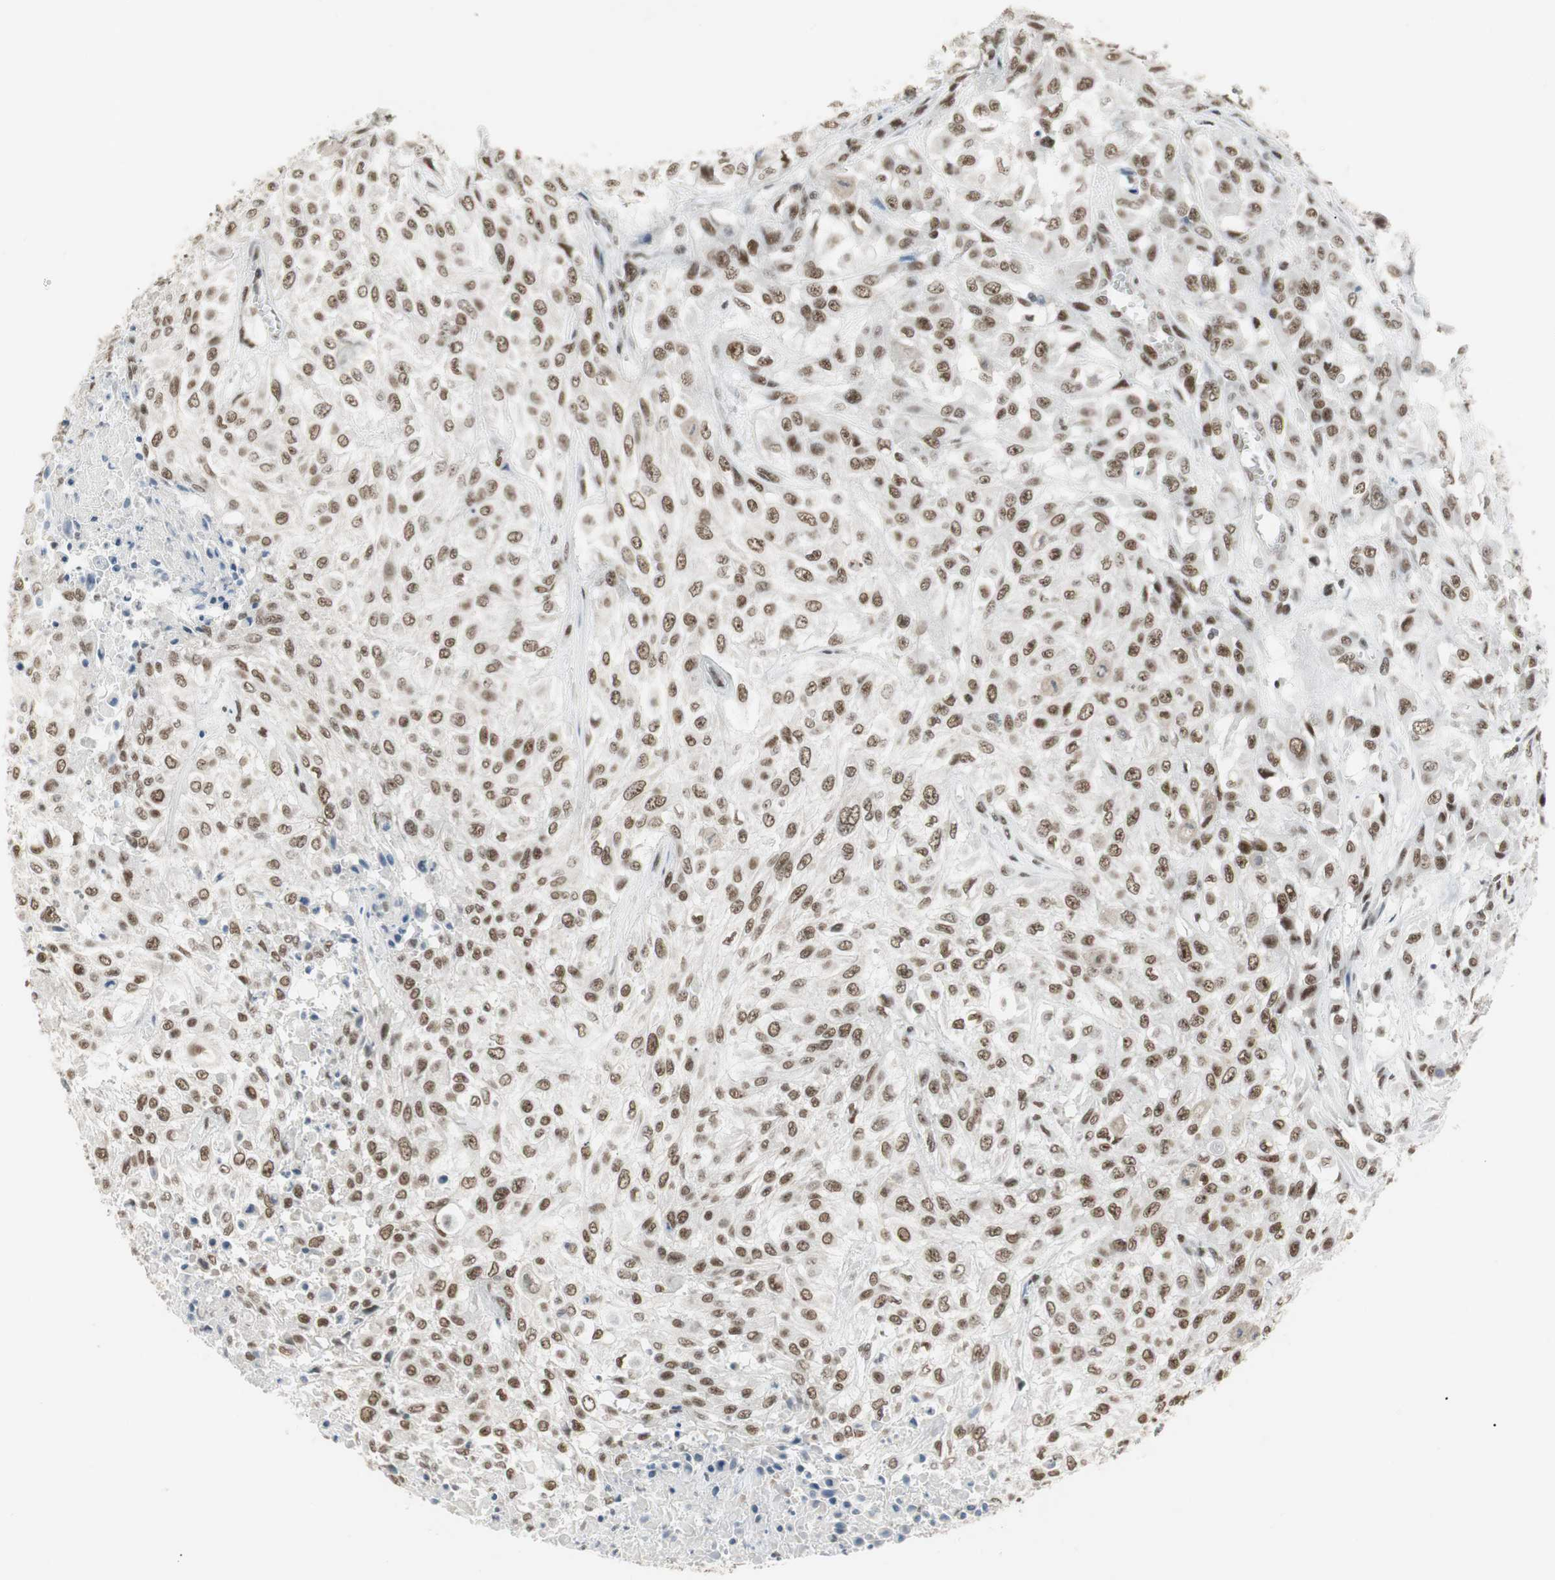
{"staining": {"intensity": "strong", "quantity": ">75%", "location": "nuclear"}, "tissue": "urothelial cancer", "cell_type": "Tumor cells", "image_type": "cancer", "snomed": [{"axis": "morphology", "description": "Urothelial carcinoma, High grade"}, {"axis": "topography", "description": "Urinary bladder"}], "caption": "IHC (DAB (3,3'-diaminobenzidine)) staining of human urothelial cancer demonstrates strong nuclear protein staining in approximately >75% of tumor cells.", "gene": "RTF1", "patient": {"sex": "male", "age": 57}}